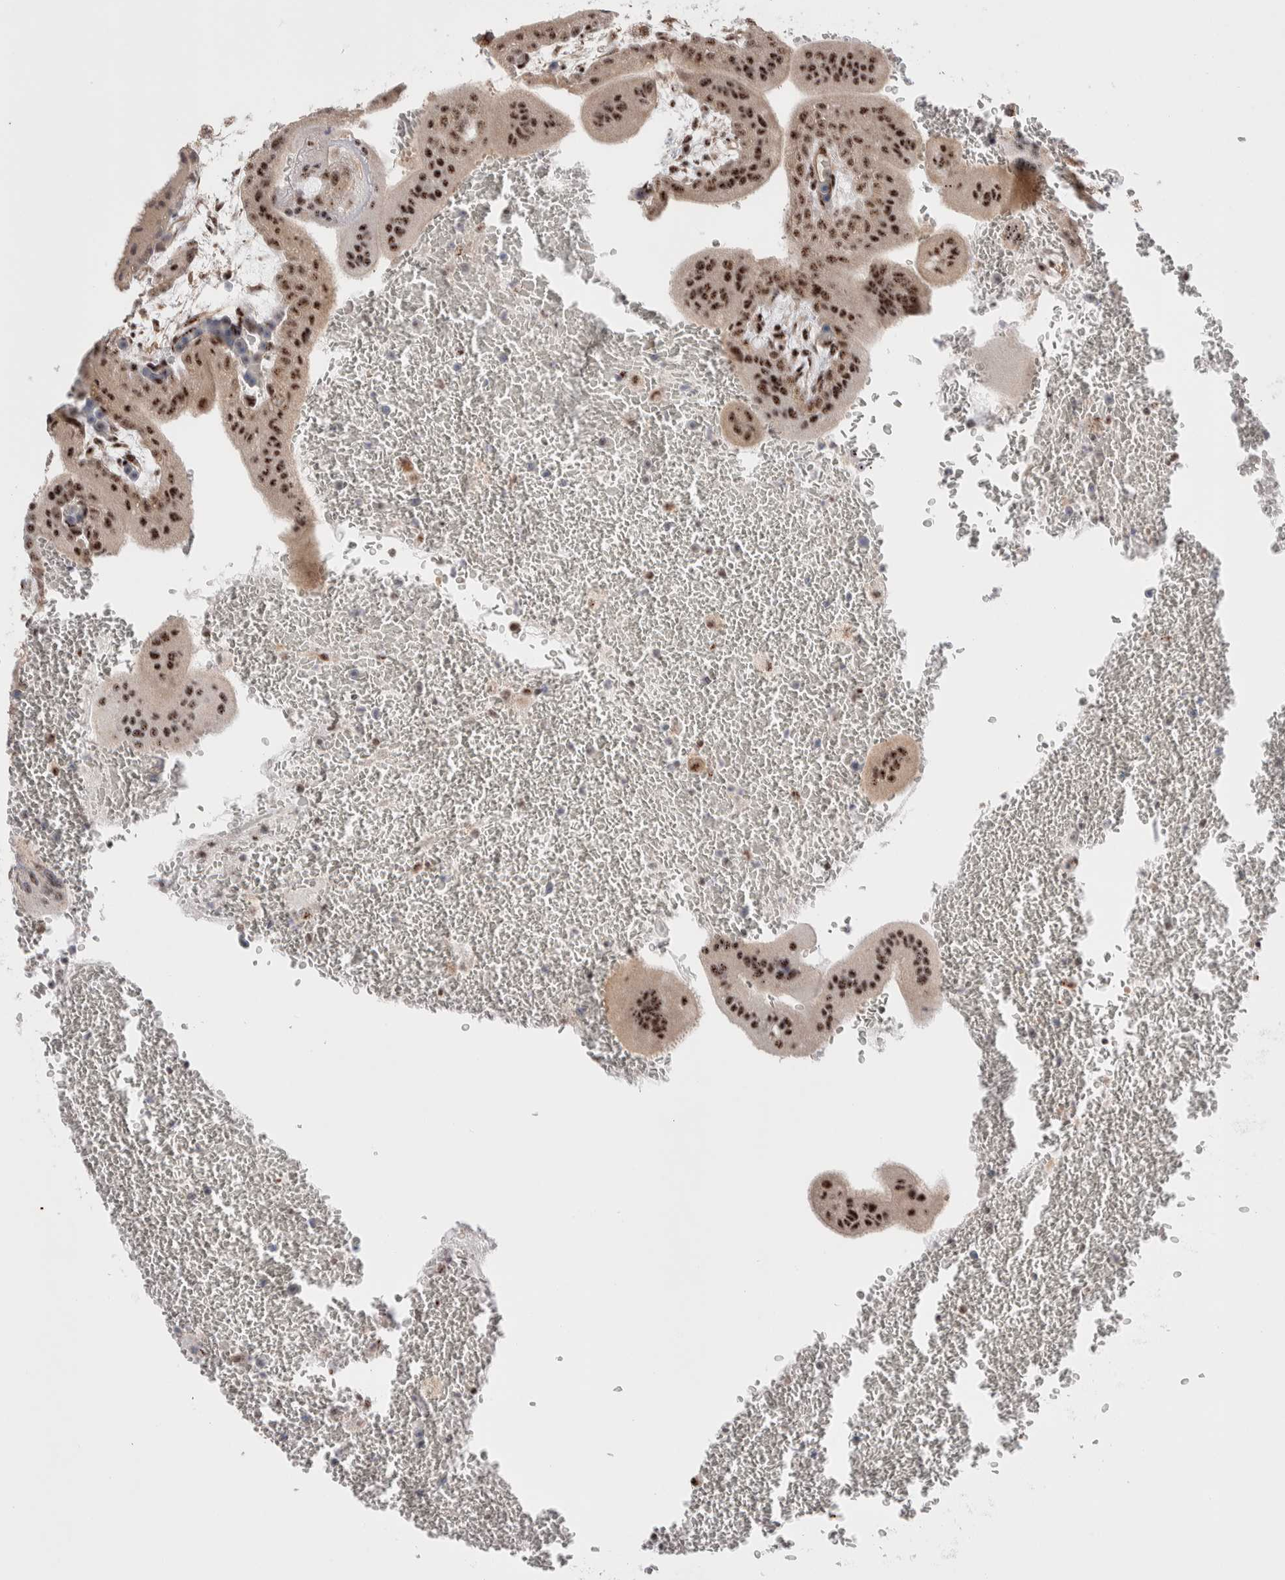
{"staining": {"intensity": "strong", "quantity": ">75%", "location": "nuclear"}, "tissue": "placenta", "cell_type": "Trophoblastic cells", "image_type": "normal", "snomed": [{"axis": "morphology", "description": "Normal tissue, NOS"}, {"axis": "topography", "description": "Placenta"}], "caption": "Placenta was stained to show a protein in brown. There is high levels of strong nuclear positivity in about >75% of trophoblastic cells.", "gene": "ZNF695", "patient": {"sex": "female", "age": 35}}